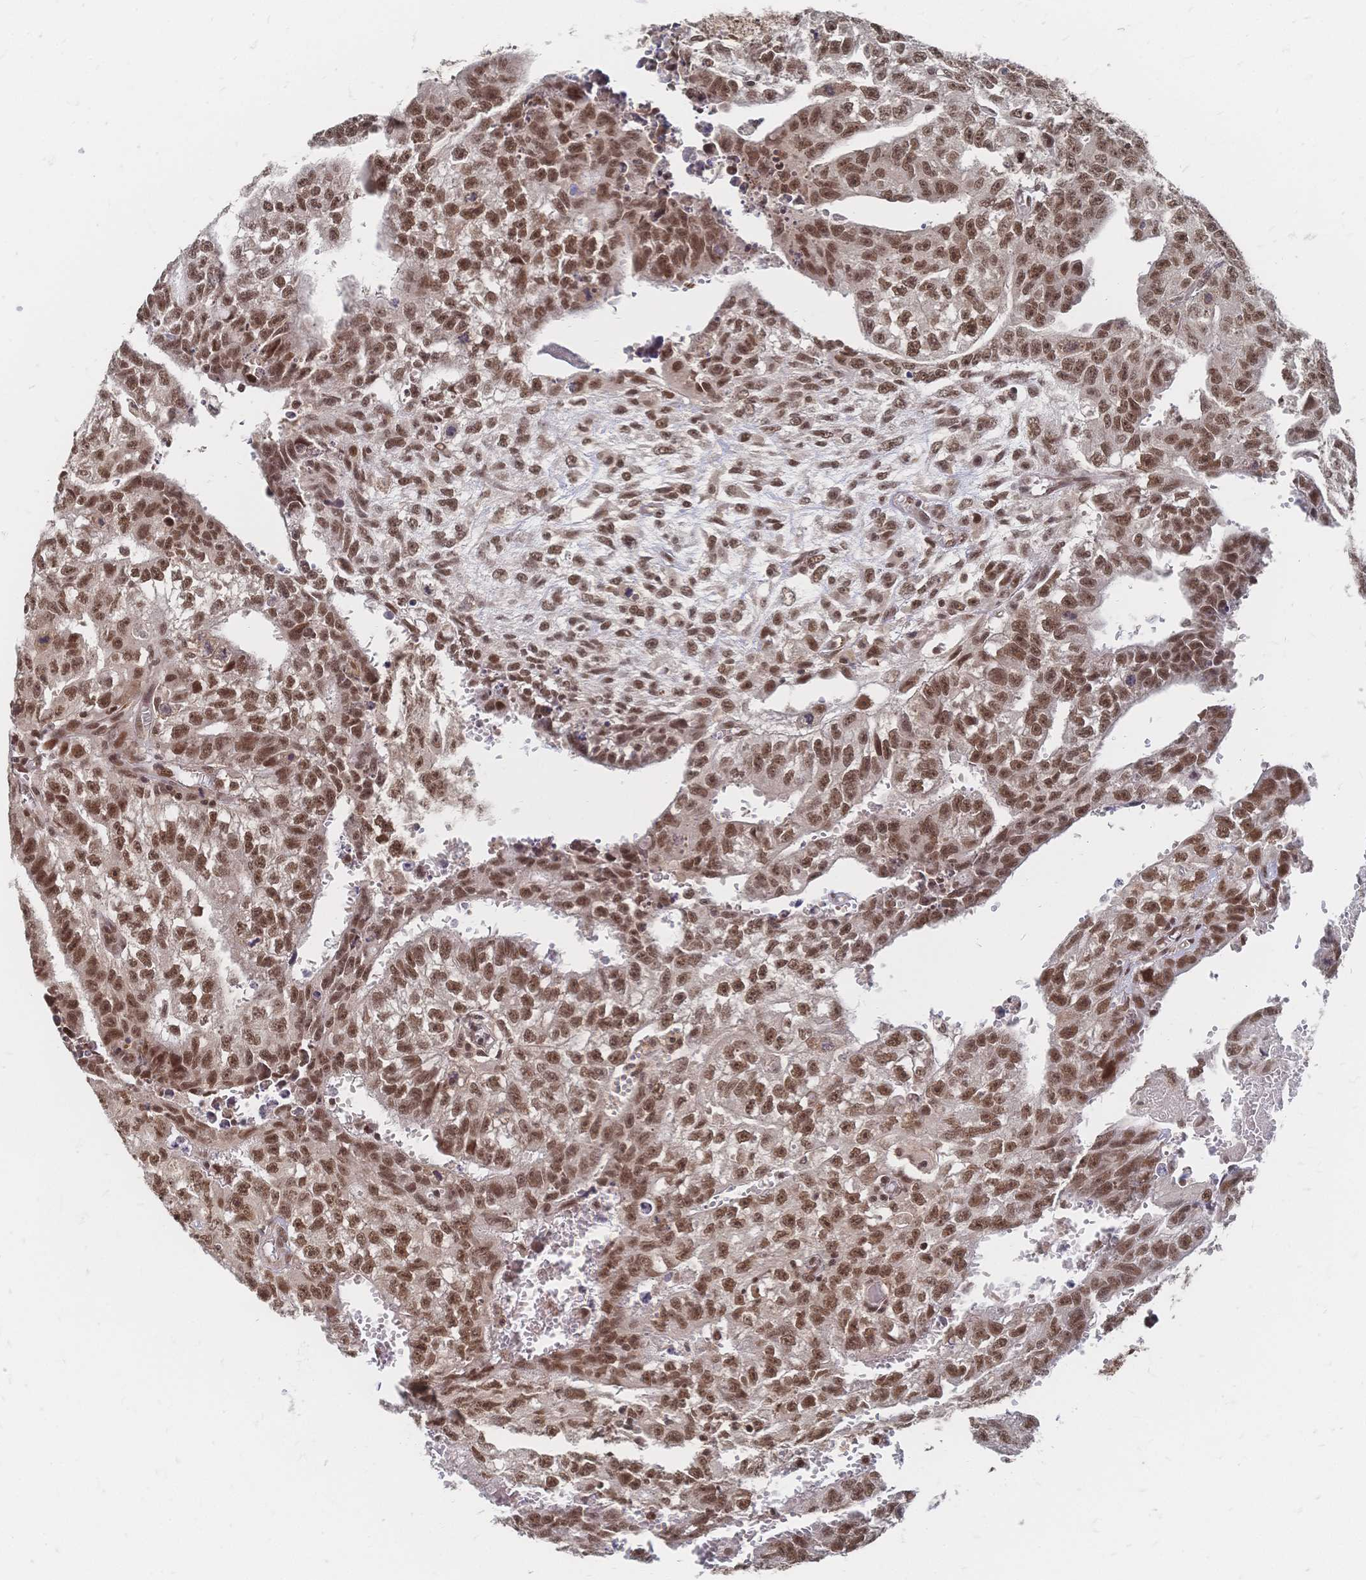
{"staining": {"intensity": "moderate", "quantity": ">75%", "location": "nuclear"}, "tissue": "testis cancer", "cell_type": "Tumor cells", "image_type": "cancer", "snomed": [{"axis": "morphology", "description": "Carcinoma, Embryonal, NOS"}, {"axis": "morphology", "description": "Teratoma, malignant, NOS"}, {"axis": "topography", "description": "Testis"}], "caption": "High-magnification brightfield microscopy of testis cancer stained with DAB (brown) and counterstained with hematoxylin (blue). tumor cells exhibit moderate nuclear positivity is appreciated in approximately>75% of cells. The protein is shown in brown color, while the nuclei are stained blue.", "gene": "NELFA", "patient": {"sex": "male", "age": 24}}